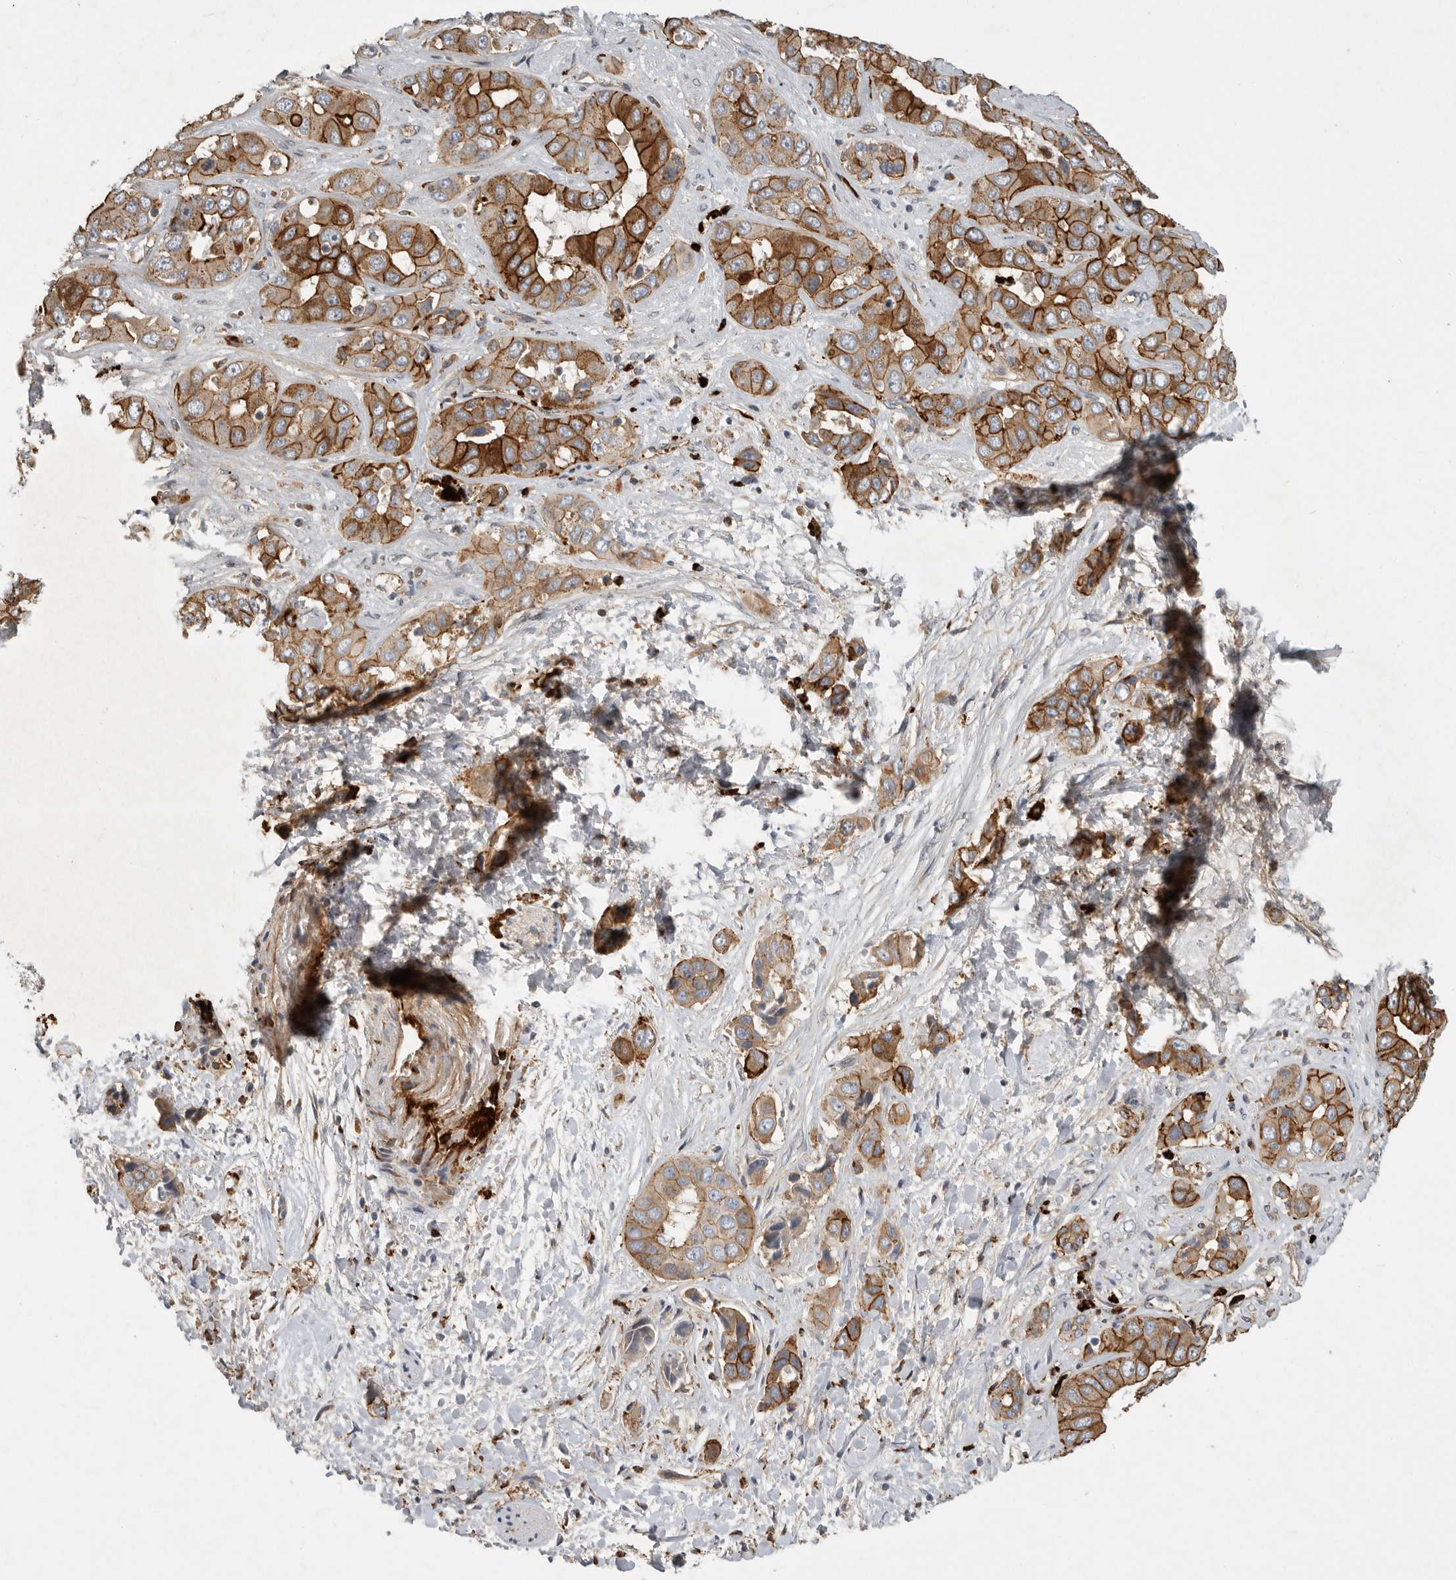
{"staining": {"intensity": "strong", "quantity": ">75%", "location": "cytoplasmic/membranous"}, "tissue": "liver cancer", "cell_type": "Tumor cells", "image_type": "cancer", "snomed": [{"axis": "morphology", "description": "Cholangiocarcinoma"}, {"axis": "topography", "description": "Liver"}], "caption": "Immunohistochemical staining of liver cholangiocarcinoma displays high levels of strong cytoplasmic/membranous protein positivity in about >75% of tumor cells.", "gene": "MLPH", "patient": {"sex": "female", "age": 52}}